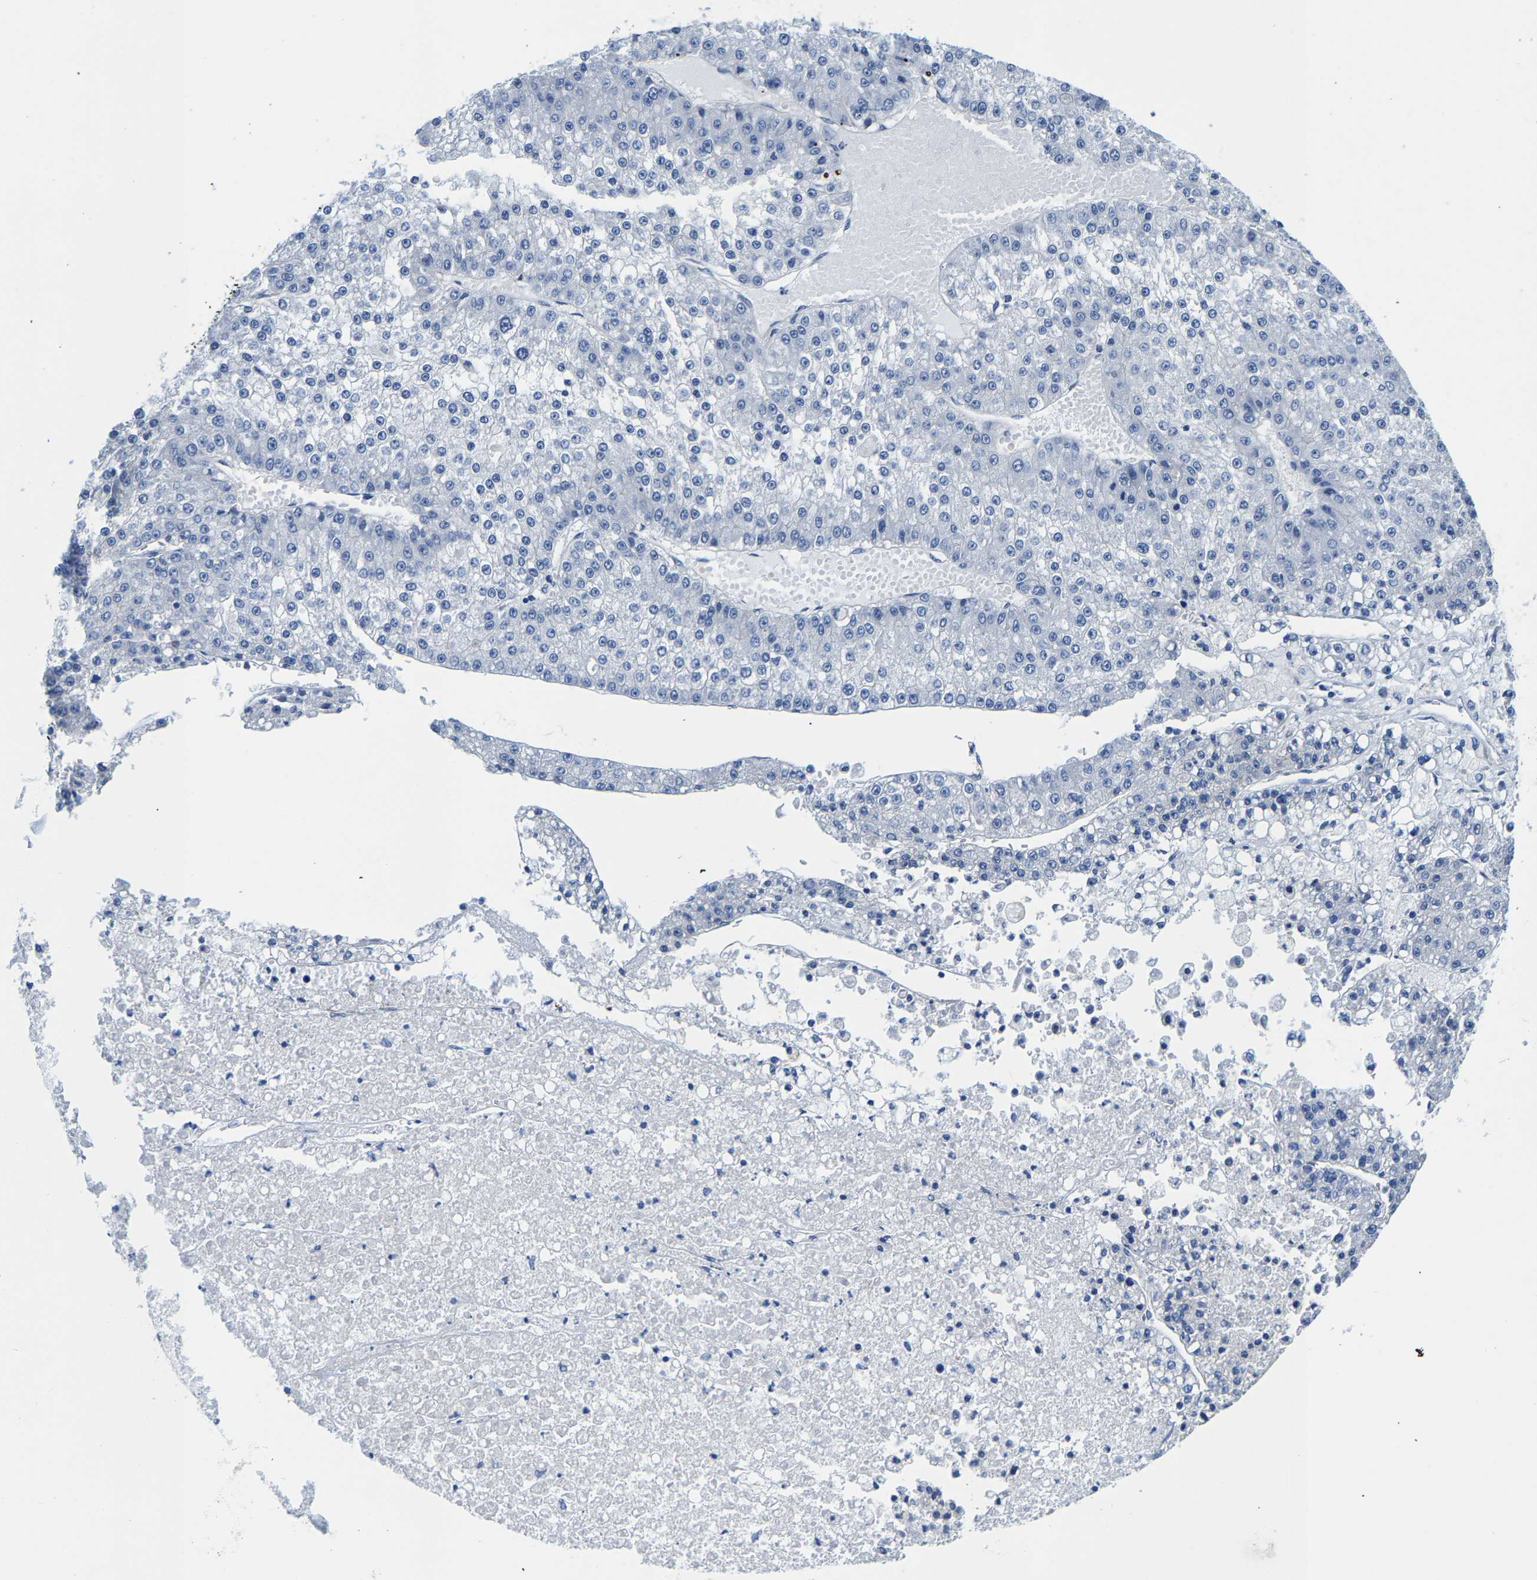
{"staining": {"intensity": "negative", "quantity": "none", "location": "none"}, "tissue": "liver cancer", "cell_type": "Tumor cells", "image_type": "cancer", "snomed": [{"axis": "morphology", "description": "Carcinoma, Hepatocellular, NOS"}, {"axis": "topography", "description": "Liver"}], "caption": "A high-resolution image shows immunohistochemistry staining of liver cancer, which demonstrates no significant positivity in tumor cells. (Stains: DAB IHC with hematoxylin counter stain, Microscopy: brightfield microscopy at high magnification).", "gene": "DSCAM", "patient": {"sex": "female", "age": 73}}